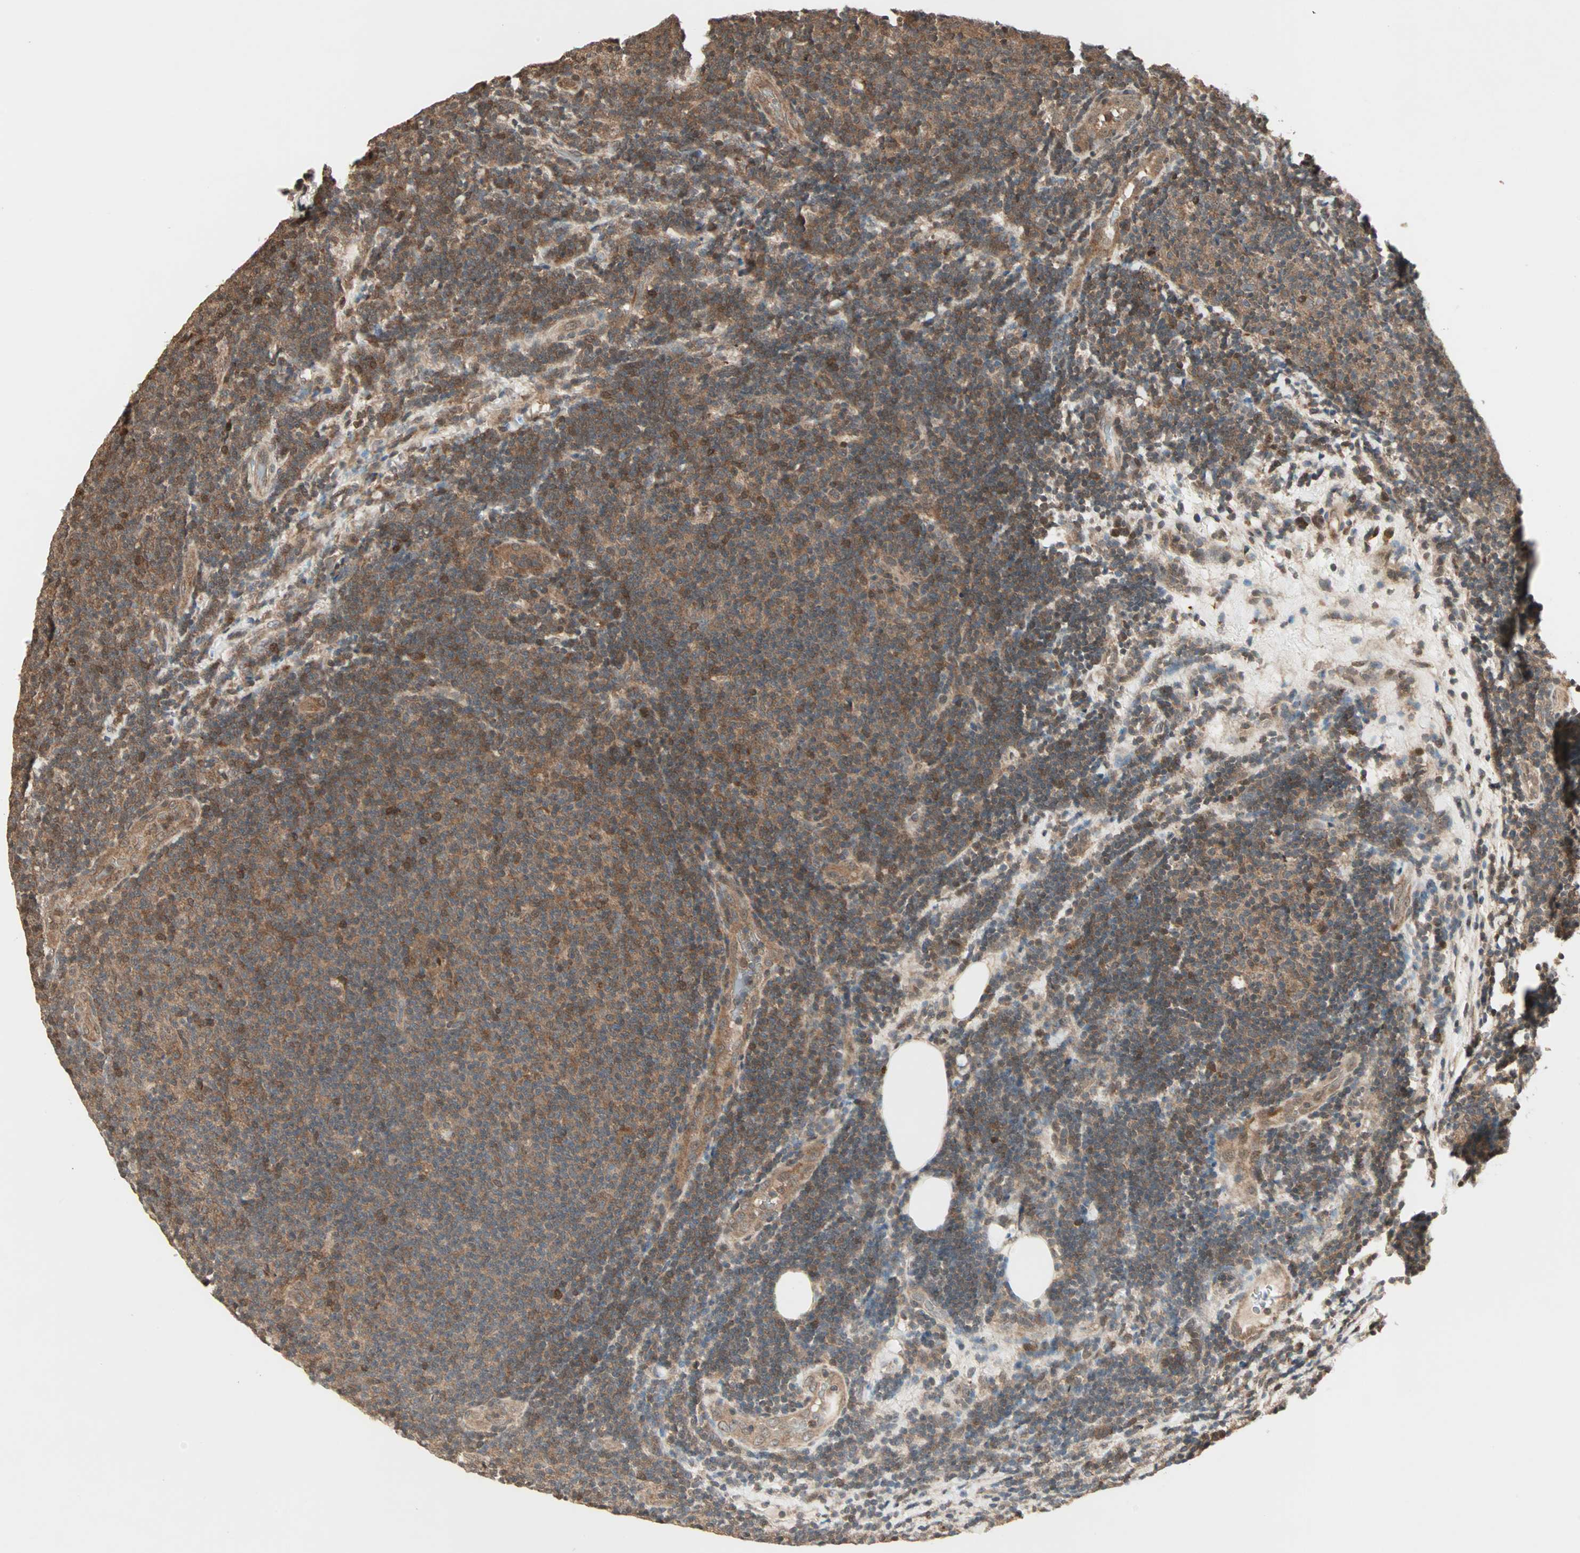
{"staining": {"intensity": "strong", "quantity": ">75%", "location": "cytoplasmic/membranous,nuclear"}, "tissue": "lymphoma", "cell_type": "Tumor cells", "image_type": "cancer", "snomed": [{"axis": "morphology", "description": "Malignant lymphoma, non-Hodgkin's type, Low grade"}, {"axis": "topography", "description": "Lymph node"}], "caption": "Immunohistochemistry histopathology image of neoplastic tissue: low-grade malignant lymphoma, non-Hodgkin's type stained using IHC shows high levels of strong protein expression localized specifically in the cytoplasmic/membranous and nuclear of tumor cells, appearing as a cytoplasmic/membranous and nuclear brown color.", "gene": "DRG2", "patient": {"sex": "male", "age": 83}}